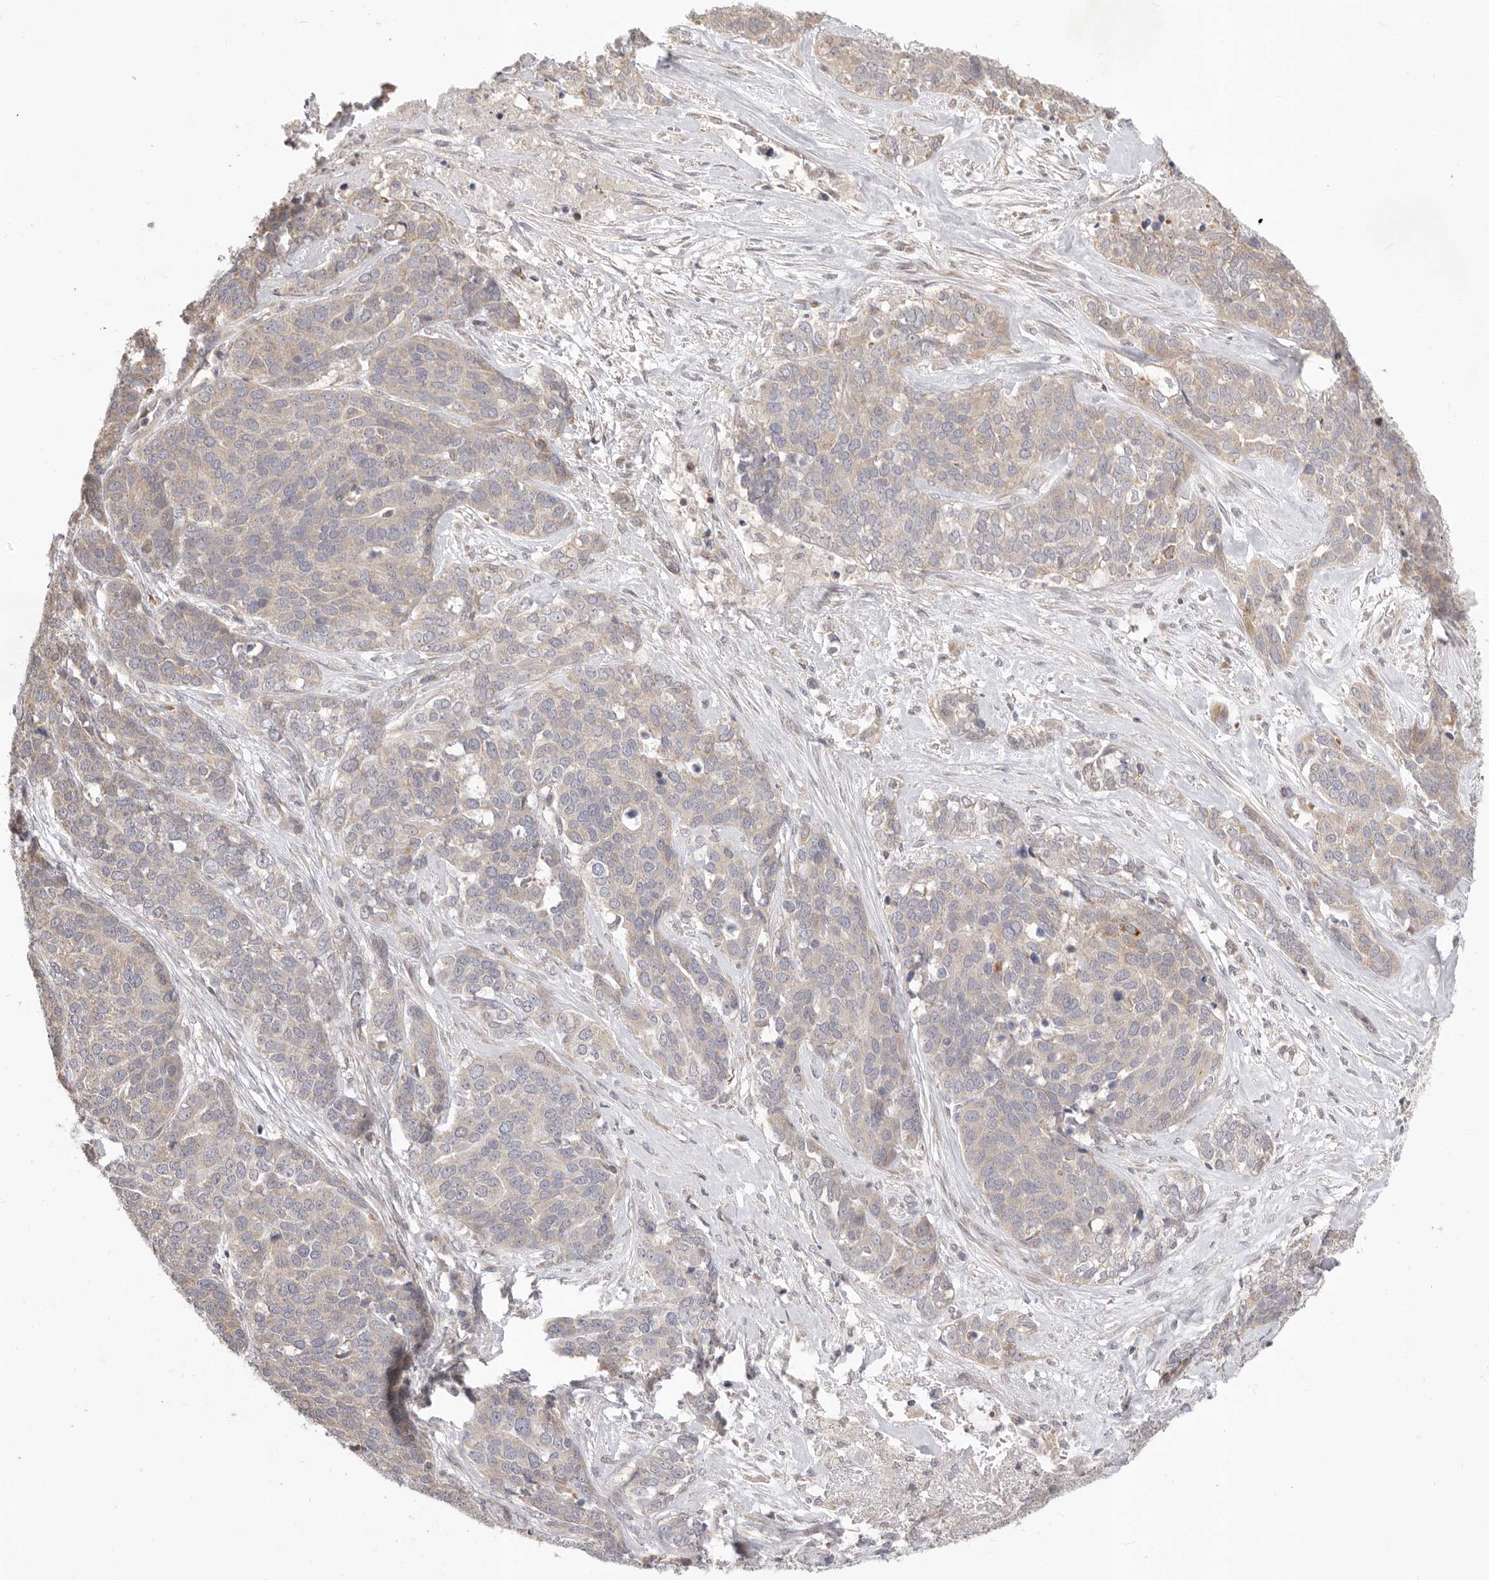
{"staining": {"intensity": "weak", "quantity": "<25%", "location": "cytoplasmic/membranous"}, "tissue": "ovarian cancer", "cell_type": "Tumor cells", "image_type": "cancer", "snomed": [{"axis": "morphology", "description": "Cystadenocarcinoma, serous, NOS"}, {"axis": "topography", "description": "Ovary"}], "caption": "A high-resolution micrograph shows immunohistochemistry staining of ovarian serous cystadenocarcinoma, which displays no significant positivity in tumor cells.", "gene": "USH1C", "patient": {"sex": "female", "age": 44}}